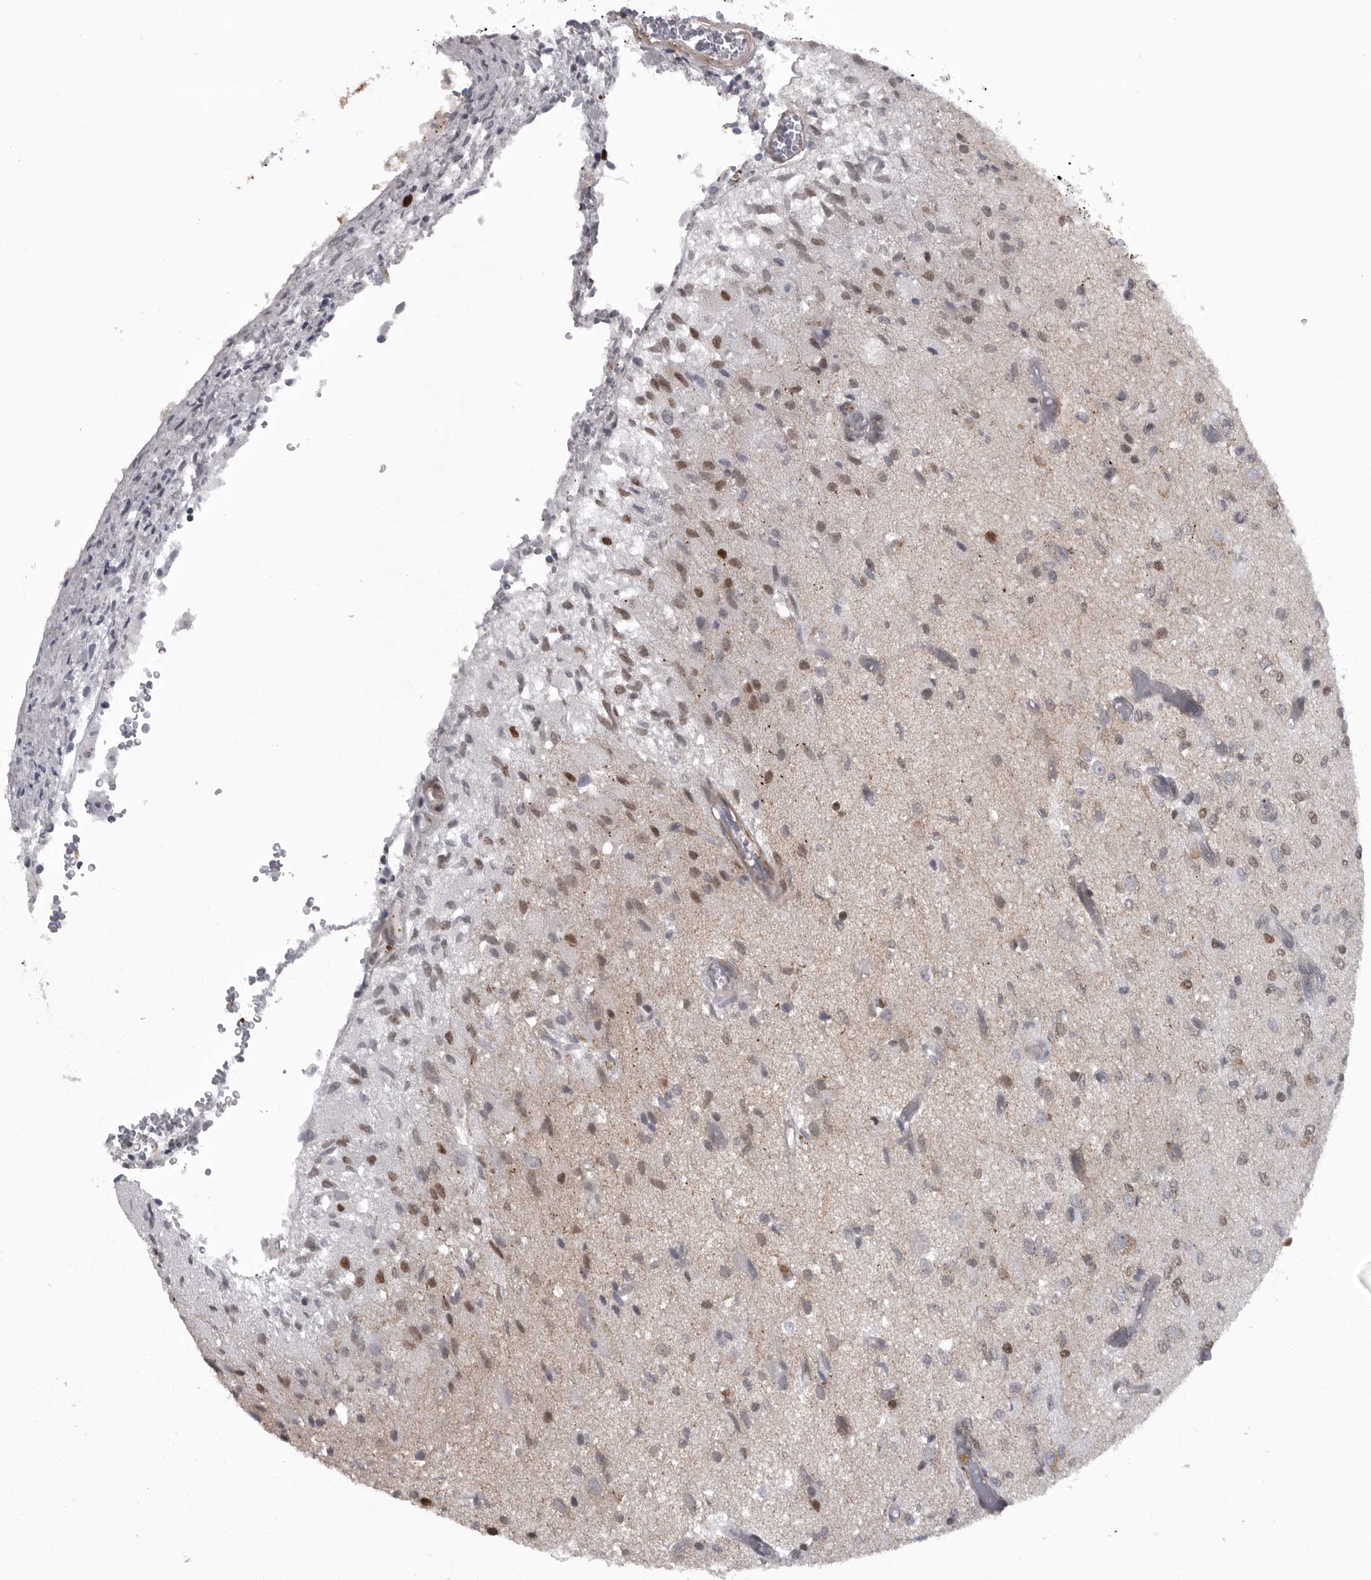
{"staining": {"intensity": "moderate", "quantity": "25%-75%", "location": "nuclear"}, "tissue": "glioma", "cell_type": "Tumor cells", "image_type": "cancer", "snomed": [{"axis": "morphology", "description": "Normal tissue, NOS"}, {"axis": "morphology", "description": "Glioma, malignant, High grade"}, {"axis": "topography", "description": "Cerebral cortex"}], "caption": "A brown stain labels moderate nuclear staining of a protein in glioma tumor cells.", "gene": "HMGN3", "patient": {"sex": "male", "age": 77}}